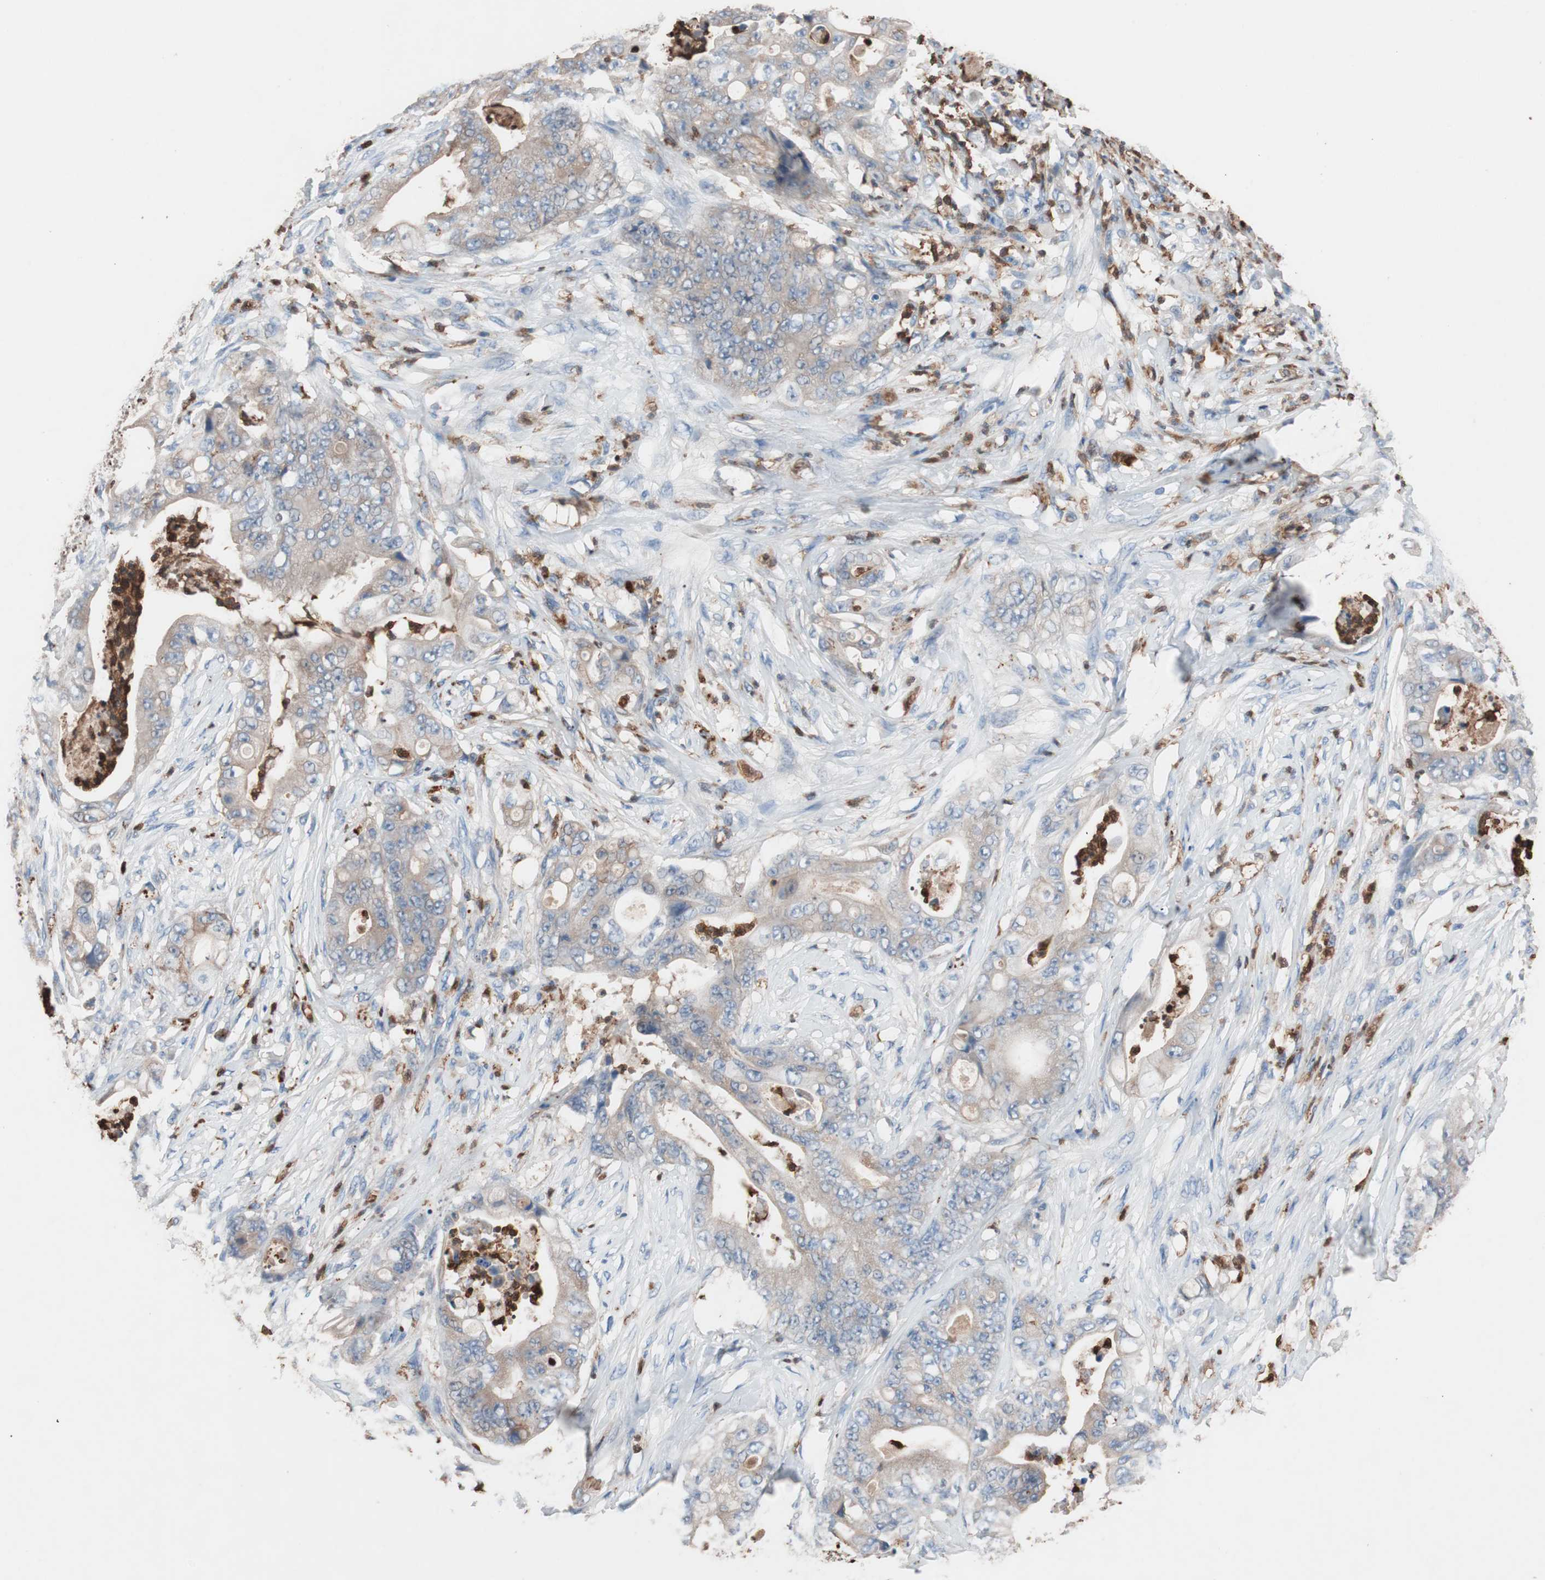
{"staining": {"intensity": "weak", "quantity": ">75%", "location": "cytoplasmic/membranous"}, "tissue": "stomach cancer", "cell_type": "Tumor cells", "image_type": "cancer", "snomed": [{"axis": "morphology", "description": "Adenocarcinoma, NOS"}, {"axis": "topography", "description": "Stomach"}], "caption": "Immunohistochemistry micrograph of stomach cancer stained for a protein (brown), which reveals low levels of weak cytoplasmic/membranous positivity in approximately >75% of tumor cells.", "gene": "CLEC4D", "patient": {"sex": "female", "age": 73}}